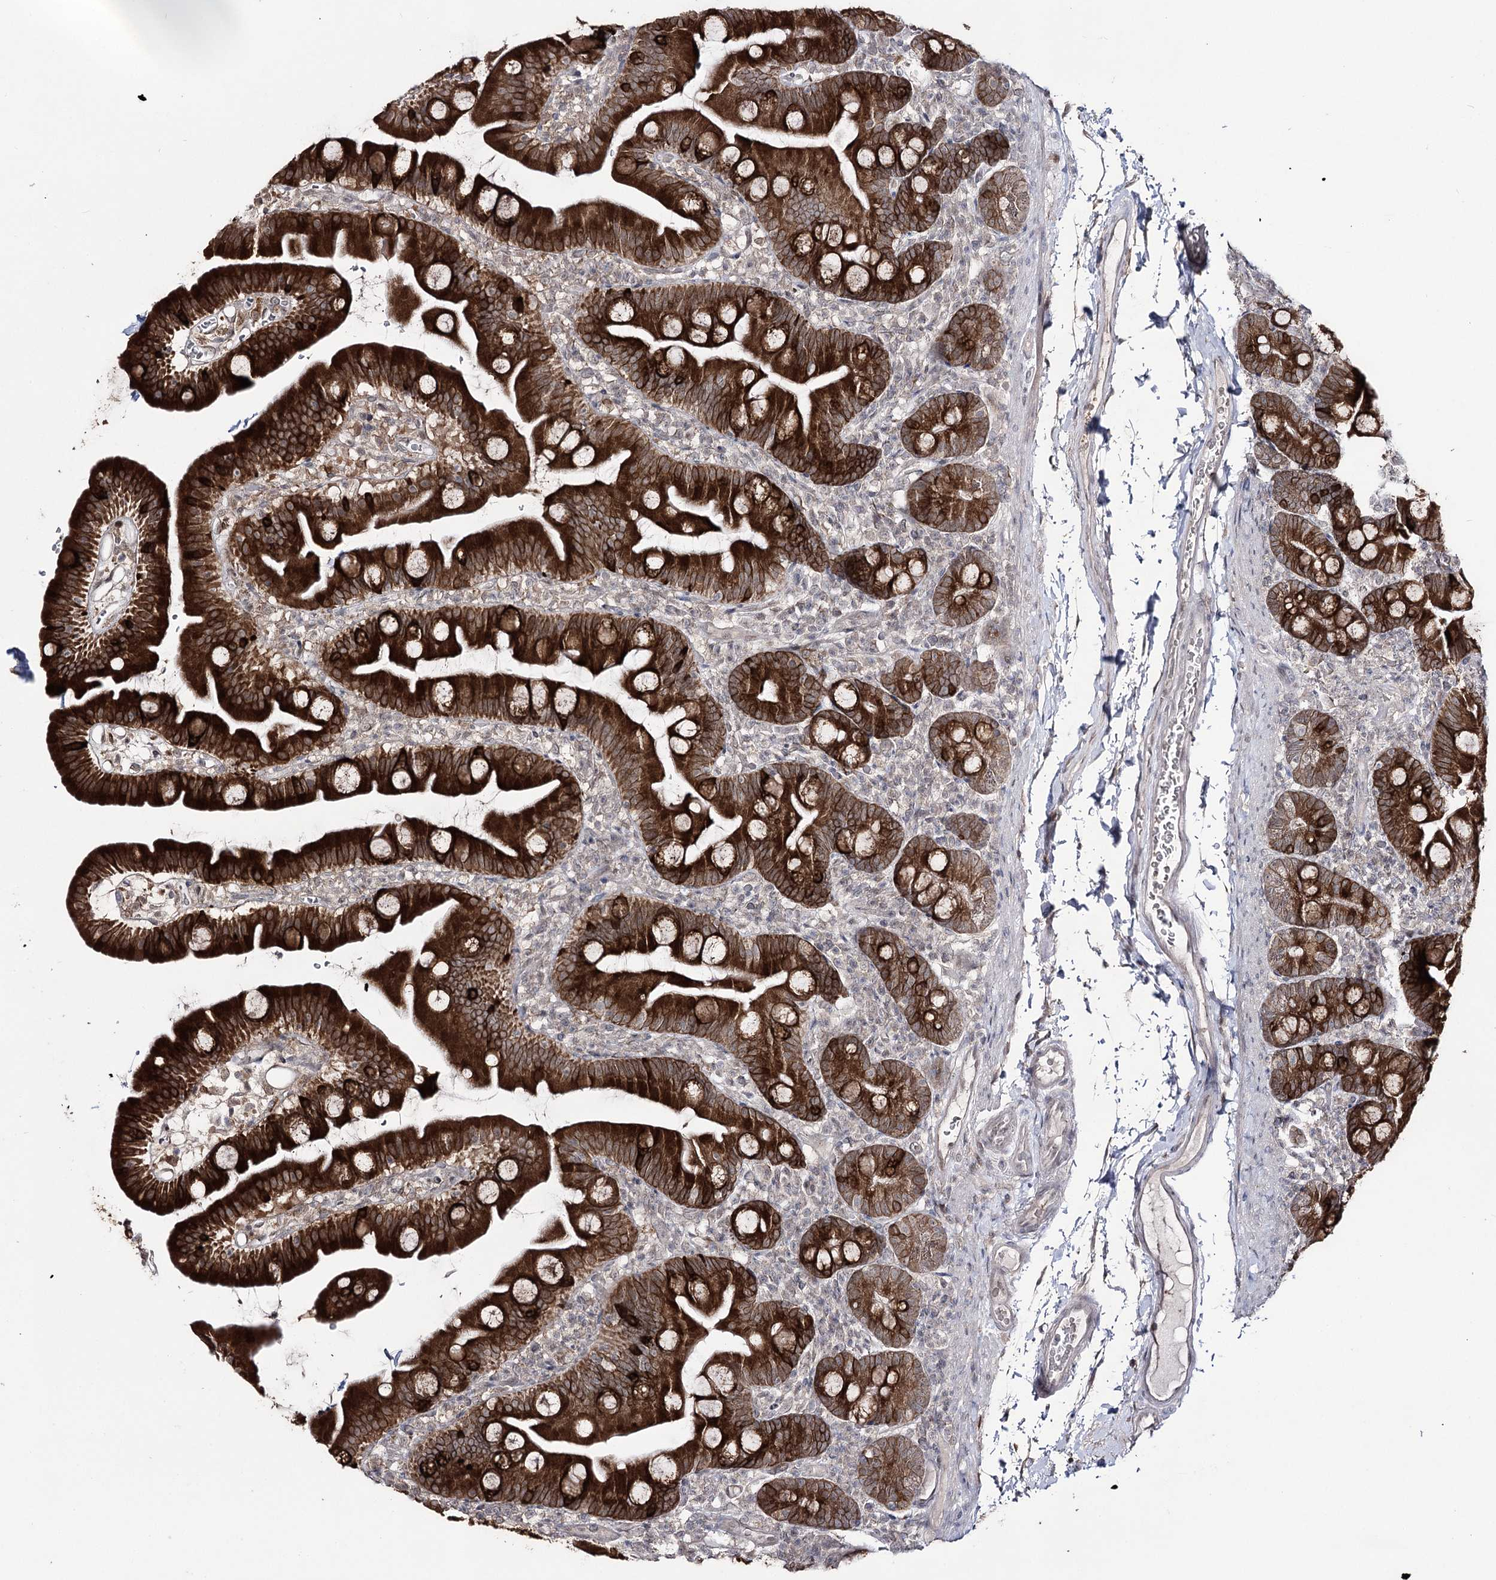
{"staining": {"intensity": "strong", "quantity": ">75%", "location": "cytoplasmic/membranous"}, "tissue": "small intestine", "cell_type": "Glandular cells", "image_type": "normal", "snomed": [{"axis": "morphology", "description": "Normal tissue, NOS"}, {"axis": "topography", "description": "Small intestine"}], "caption": "A high-resolution photomicrograph shows IHC staining of normal small intestine, which shows strong cytoplasmic/membranous positivity in about >75% of glandular cells.", "gene": "HSD11B2", "patient": {"sex": "female", "age": 68}}